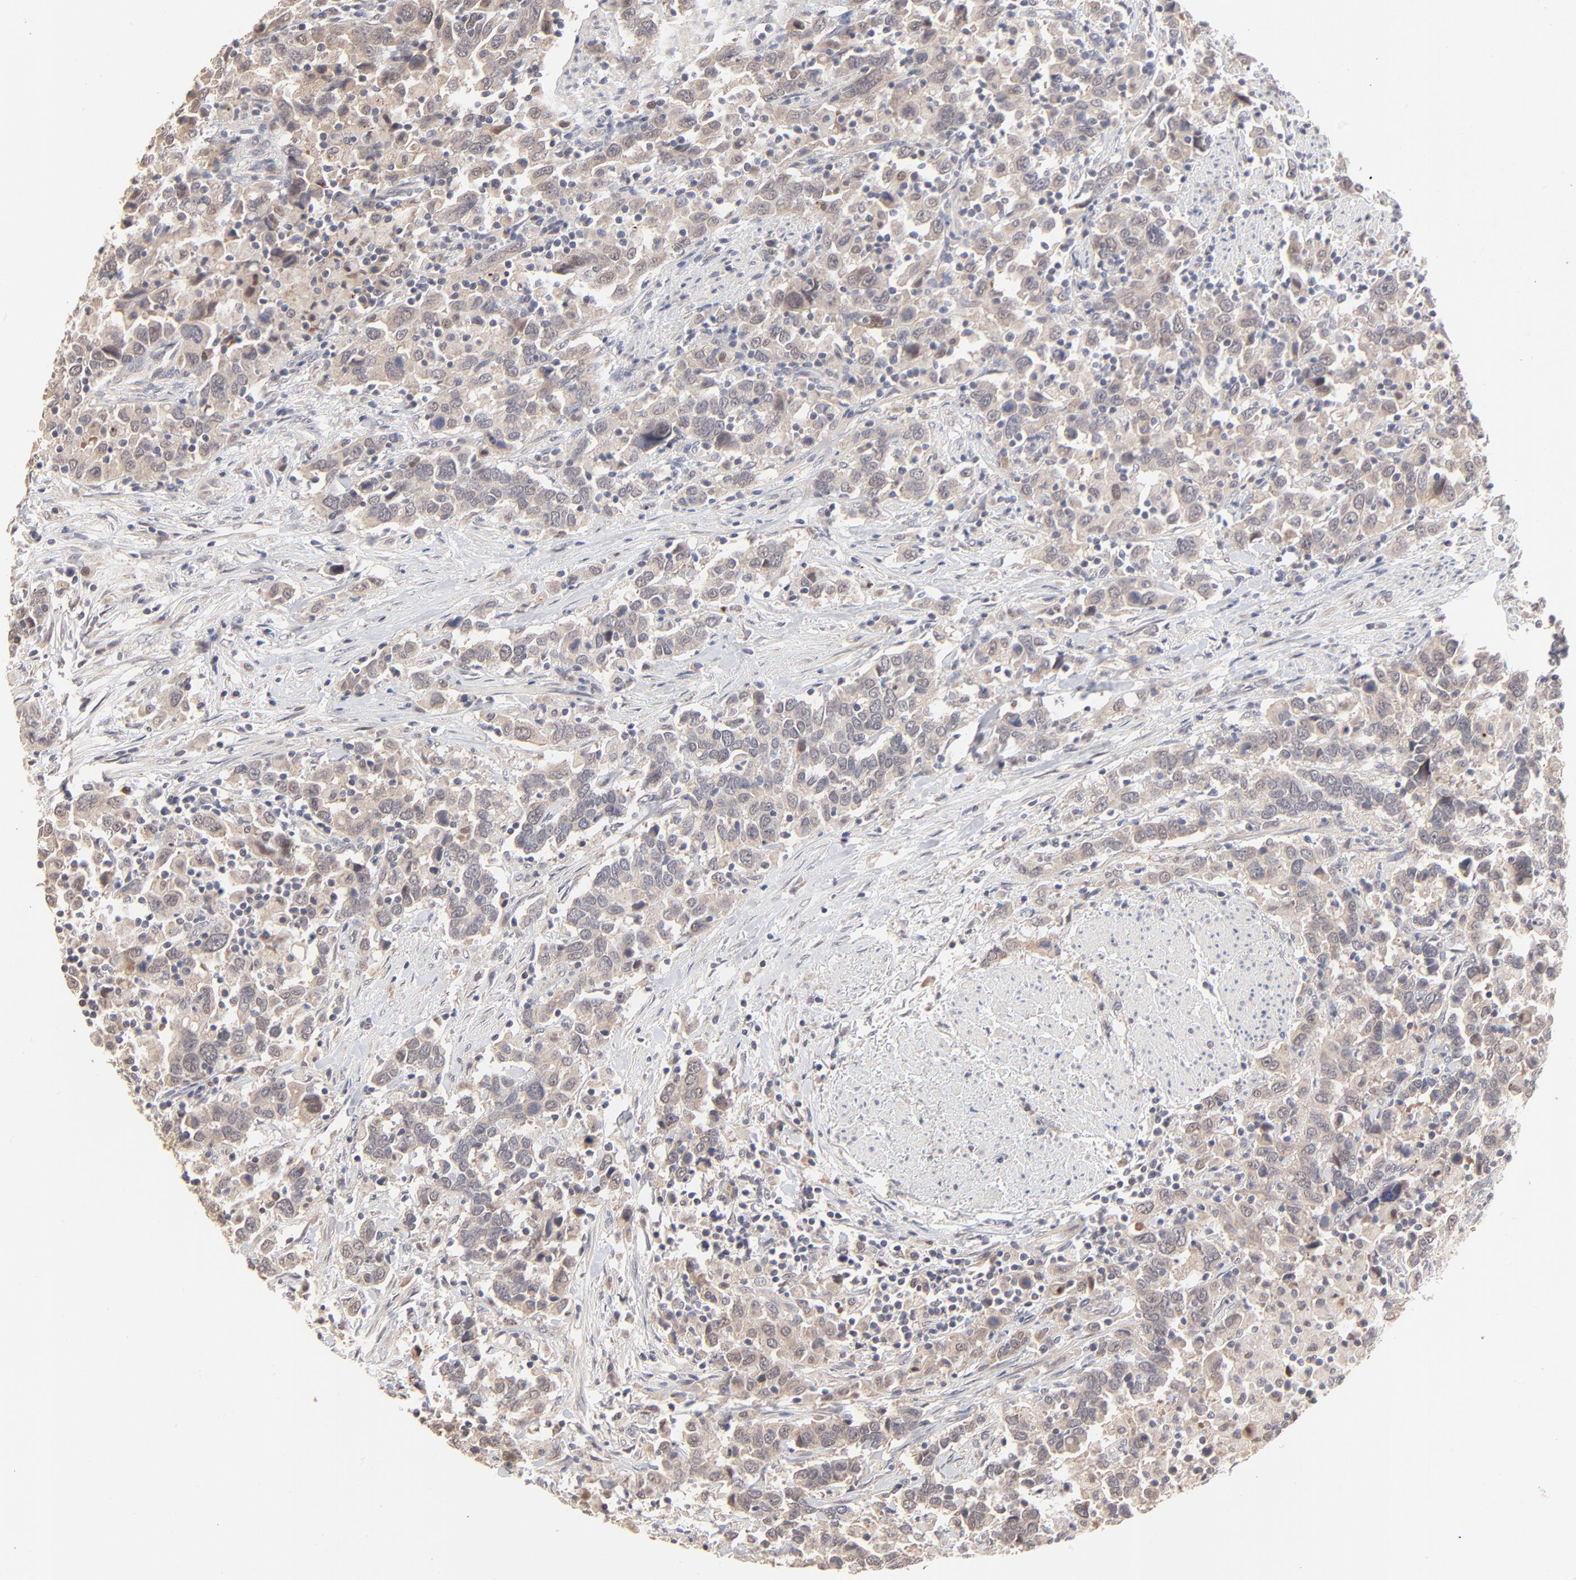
{"staining": {"intensity": "weak", "quantity": "25%-75%", "location": "cytoplasmic/membranous"}, "tissue": "urothelial cancer", "cell_type": "Tumor cells", "image_type": "cancer", "snomed": [{"axis": "morphology", "description": "Urothelial carcinoma, High grade"}, {"axis": "topography", "description": "Urinary bladder"}], "caption": "A high-resolution micrograph shows IHC staining of urothelial cancer, which reveals weak cytoplasmic/membranous positivity in about 25%-75% of tumor cells.", "gene": "MSL2", "patient": {"sex": "male", "age": 61}}